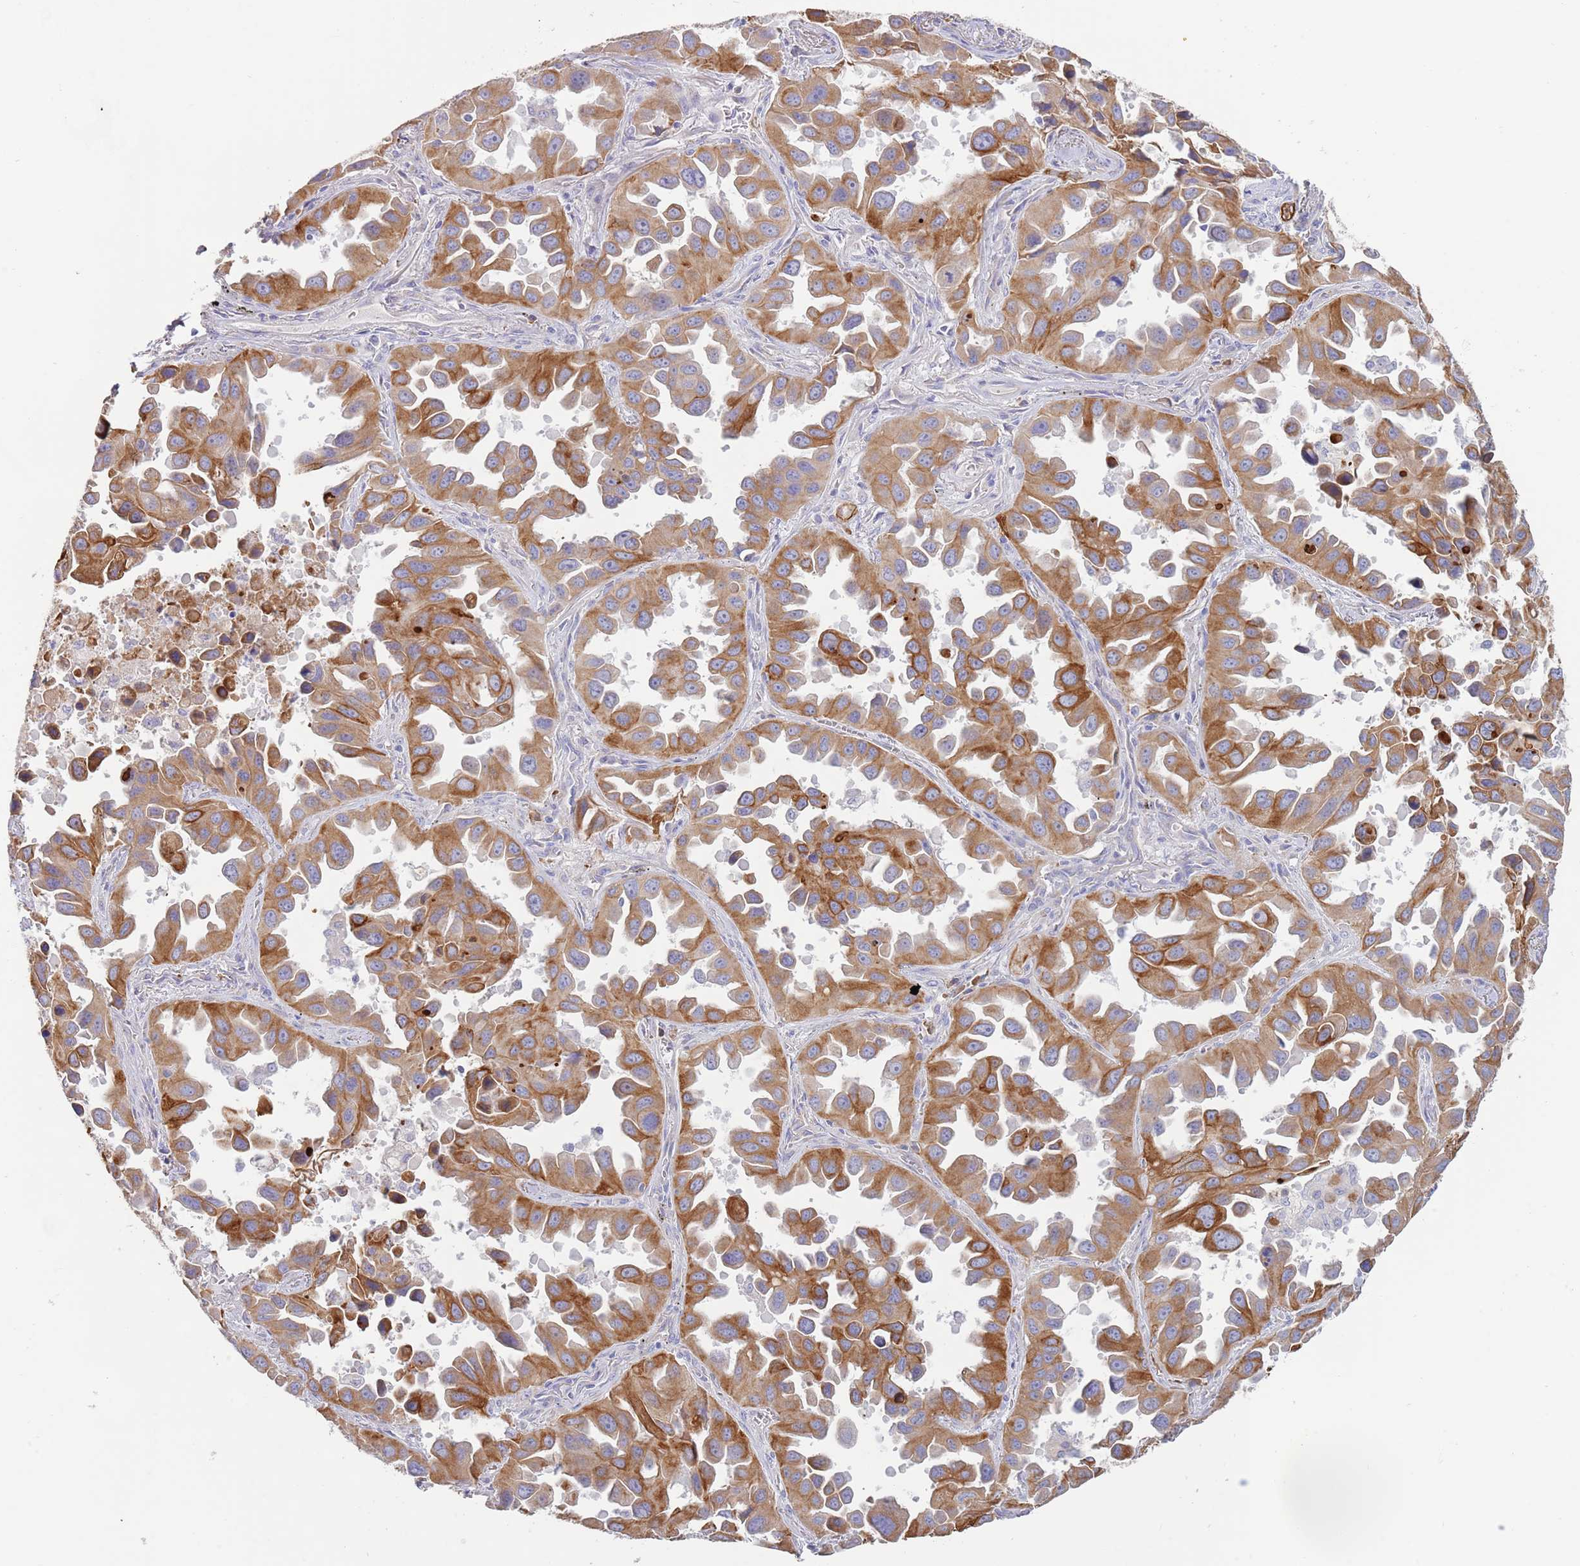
{"staining": {"intensity": "moderate", "quantity": ">75%", "location": "cytoplasmic/membranous"}, "tissue": "lung cancer", "cell_type": "Tumor cells", "image_type": "cancer", "snomed": [{"axis": "morphology", "description": "Adenocarcinoma, NOS"}, {"axis": "topography", "description": "Lung"}], "caption": "Lung cancer (adenocarcinoma) tissue shows moderate cytoplasmic/membranous staining in approximately >75% of tumor cells", "gene": "CCDC149", "patient": {"sex": "male", "age": 66}}